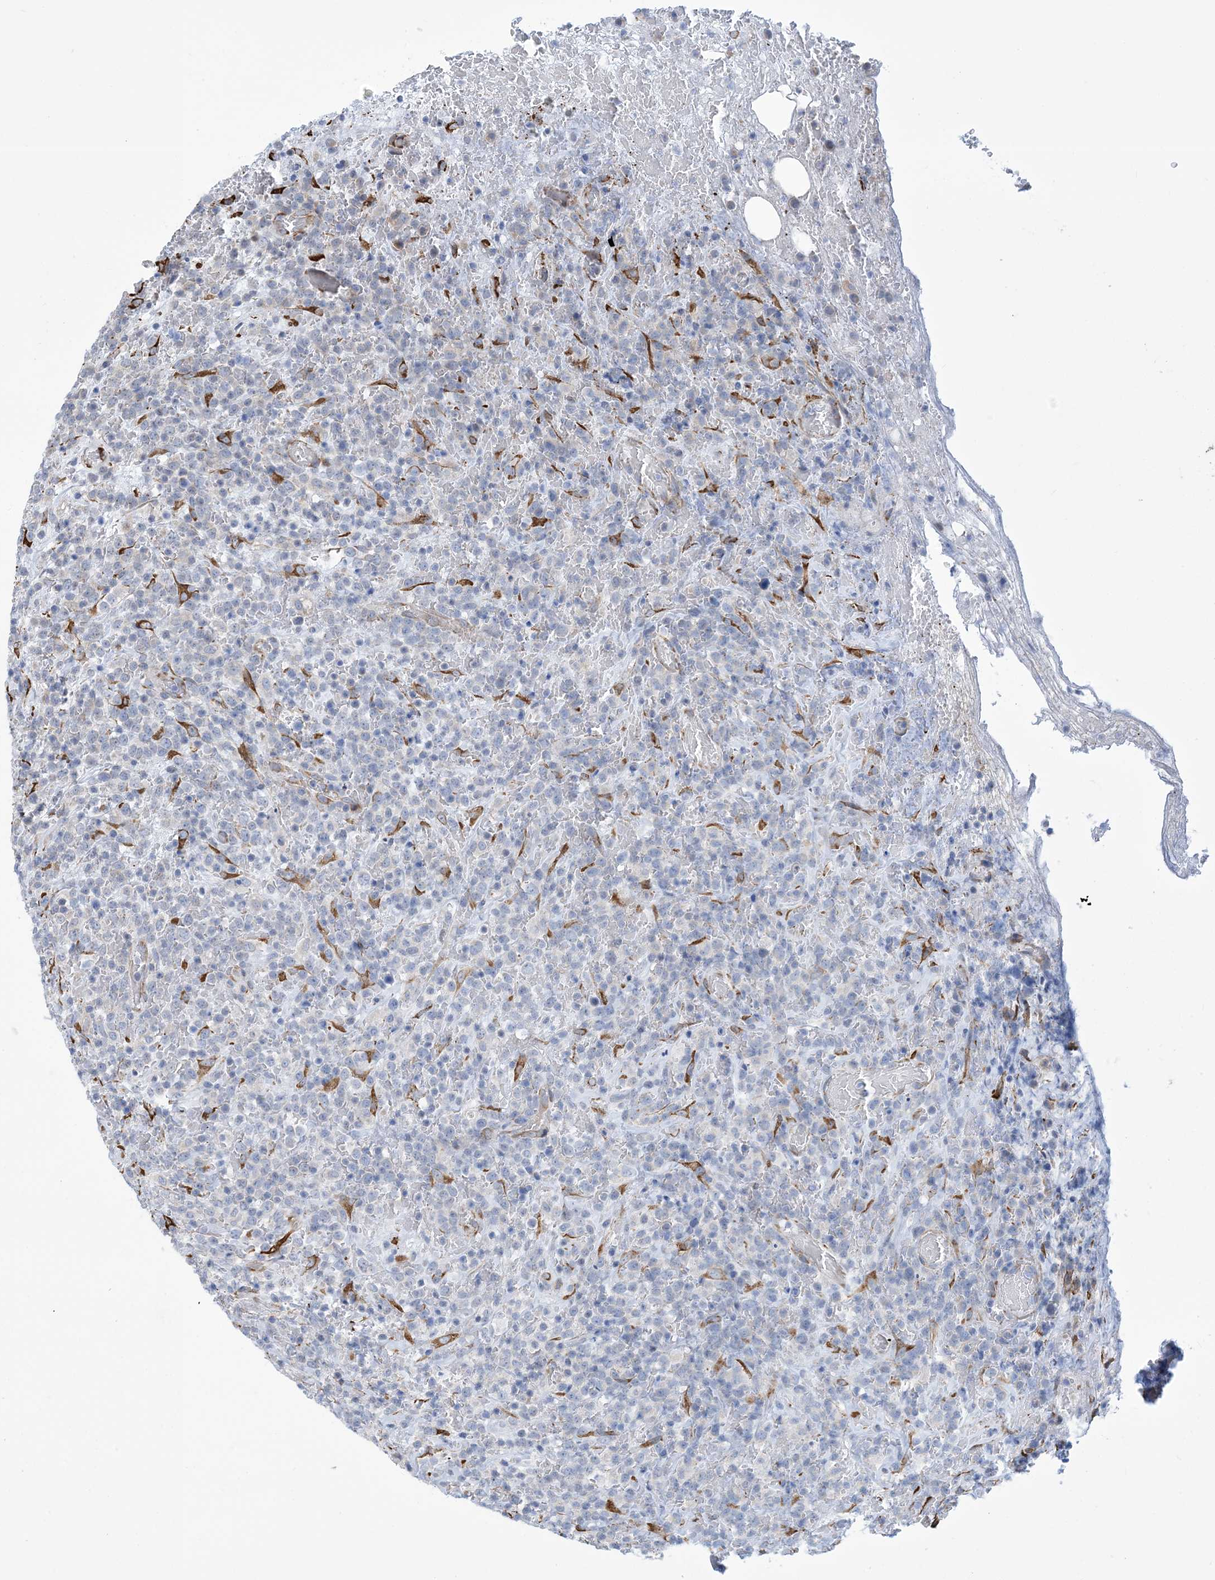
{"staining": {"intensity": "negative", "quantity": "none", "location": "none"}, "tissue": "lymphoma", "cell_type": "Tumor cells", "image_type": "cancer", "snomed": [{"axis": "morphology", "description": "Malignant lymphoma, non-Hodgkin's type, High grade"}, {"axis": "topography", "description": "Colon"}], "caption": "An immunohistochemistry (IHC) image of lymphoma is shown. There is no staining in tumor cells of lymphoma. (Brightfield microscopy of DAB (3,3'-diaminobenzidine) IHC at high magnification).", "gene": "CCDC14", "patient": {"sex": "female", "age": 53}}